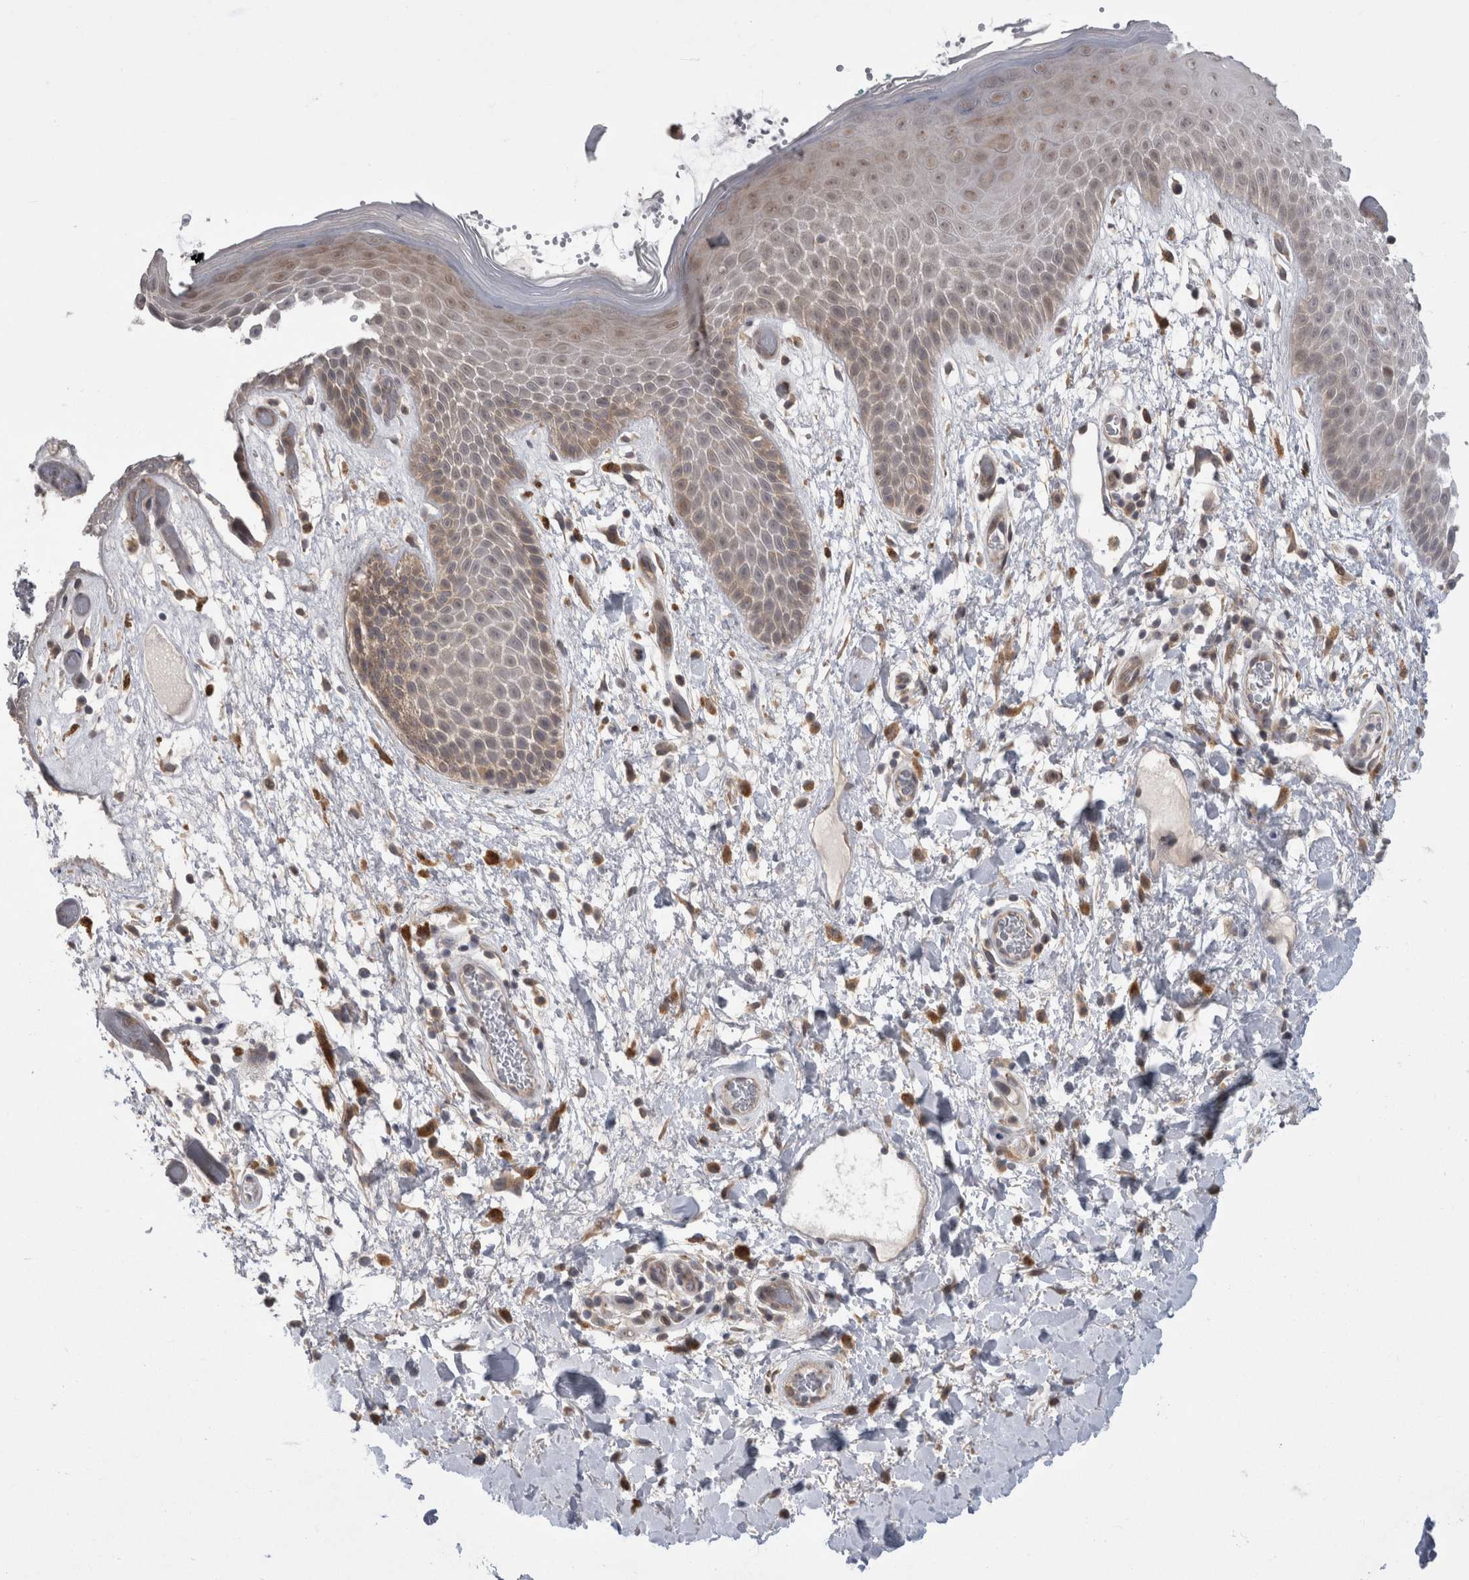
{"staining": {"intensity": "moderate", "quantity": "<25%", "location": "cytoplasmic/membranous,nuclear"}, "tissue": "skin", "cell_type": "Epidermal cells", "image_type": "normal", "snomed": [{"axis": "morphology", "description": "Normal tissue, NOS"}, {"axis": "topography", "description": "Anal"}], "caption": "Immunohistochemistry (DAB (3,3'-diaminobenzidine)) staining of unremarkable human skin exhibits moderate cytoplasmic/membranous,nuclear protein staining in about <25% of epidermal cells. (DAB (3,3'-diaminobenzidine) IHC, brown staining for protein, blue staining for nuclei).", "gene": "MTBP", "patient": {"sex": "male", "age": 74}}